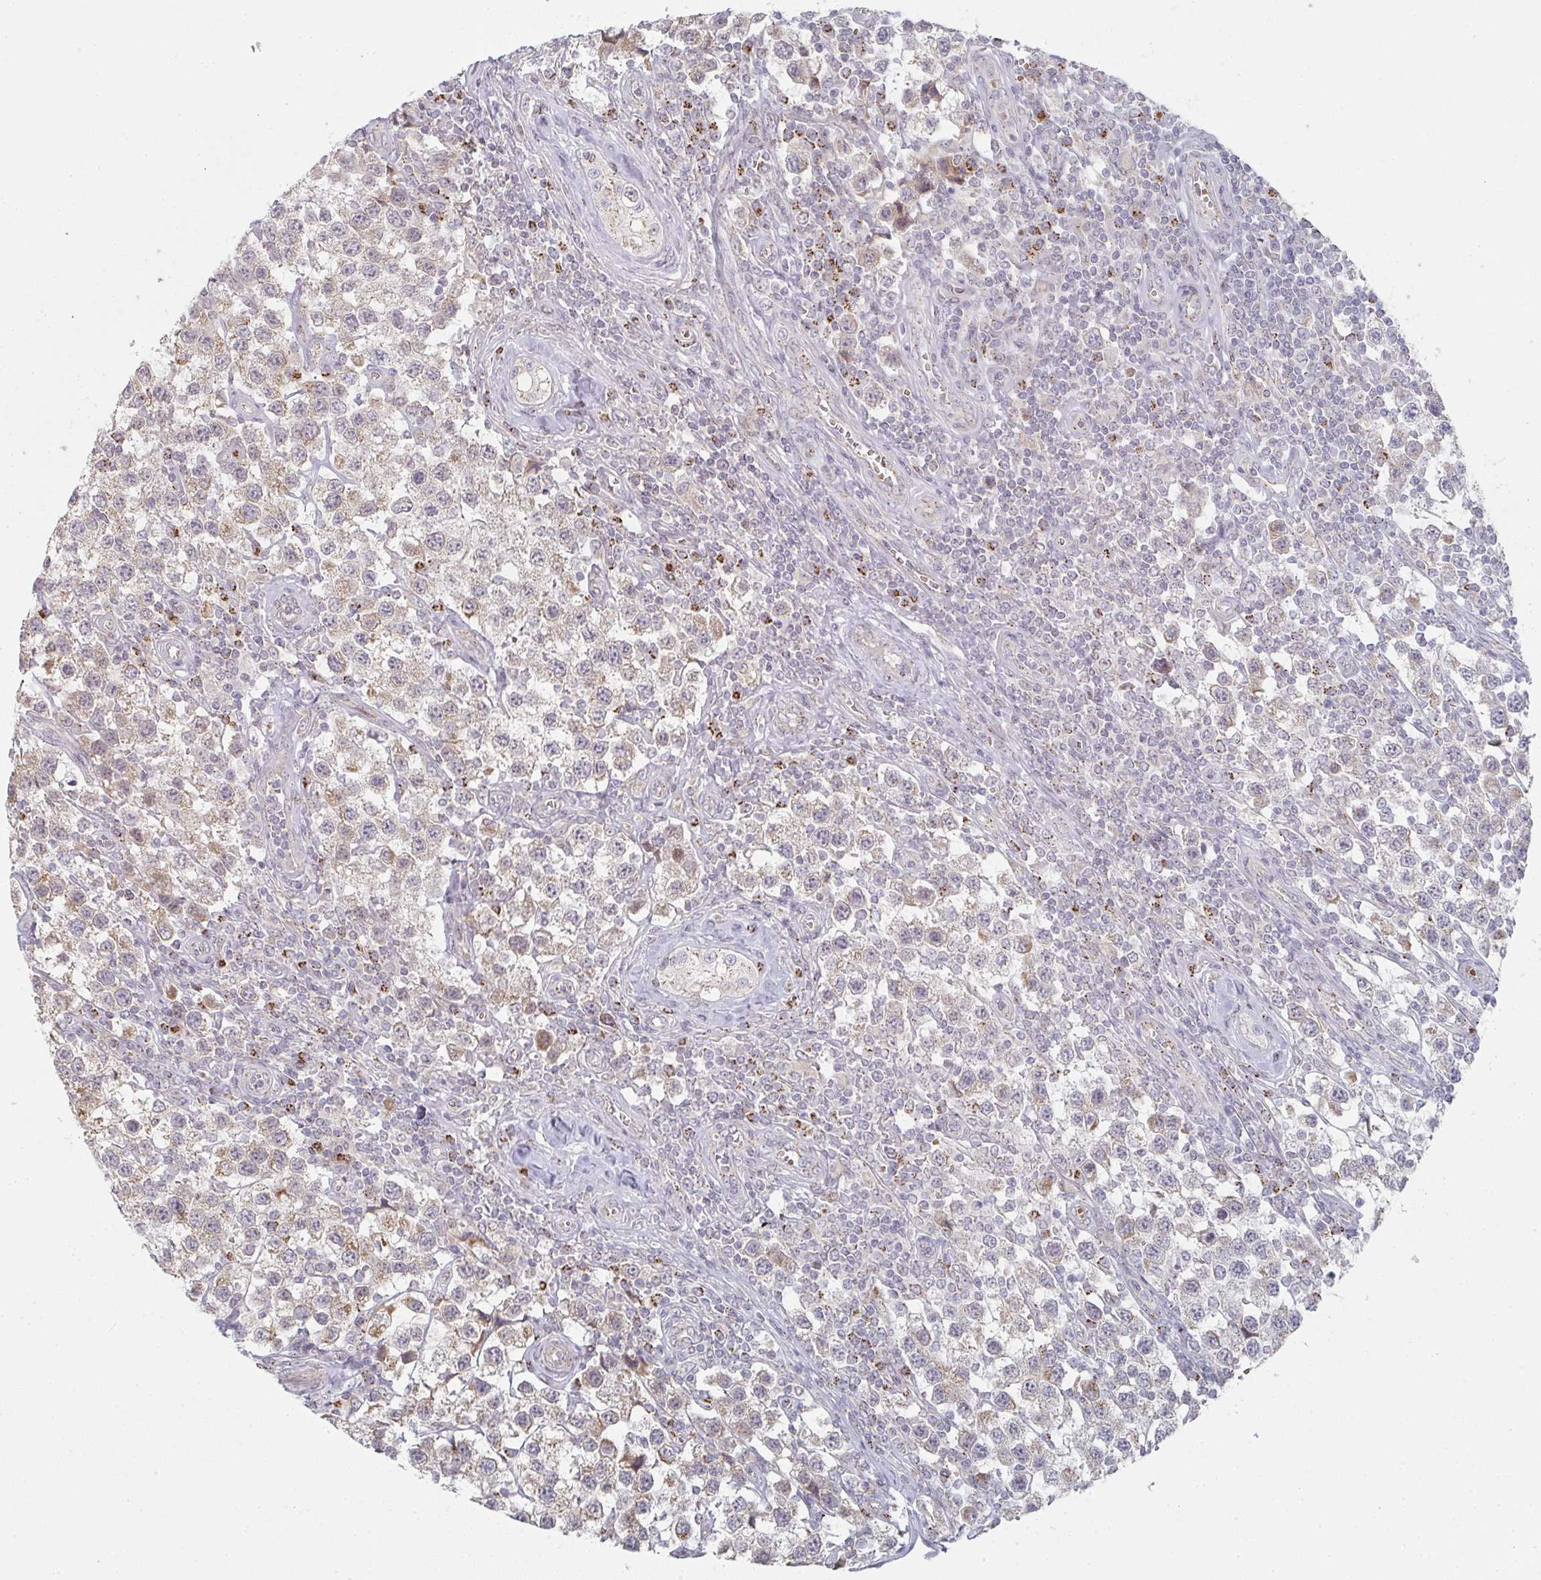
{"staining": {"intensity": "moderate", "quantity": "25%-75%", "location": "cytoplasmic/membranous"}, "tissue": "testis cancer", "cell_type": "Tumor cells", "image_type": "cancer", "snomed": [{"axis": "morphology", "description": "Seminoma, NOS"}, {"axis": "topography", "description": "Testis"}], "caption": "Seminoma (testis) tissue shows moderate cytoplasmic/membranous expression in about 25%-75% of tumor cells, visualized by immunohistochemistry. The staining was performed using DAB, with brown indicating positive protein expression. Nuclei are stained blue with hematoxylin.", "gene": "ZNF526", "patient": {"sex": "male", "age": 34}}